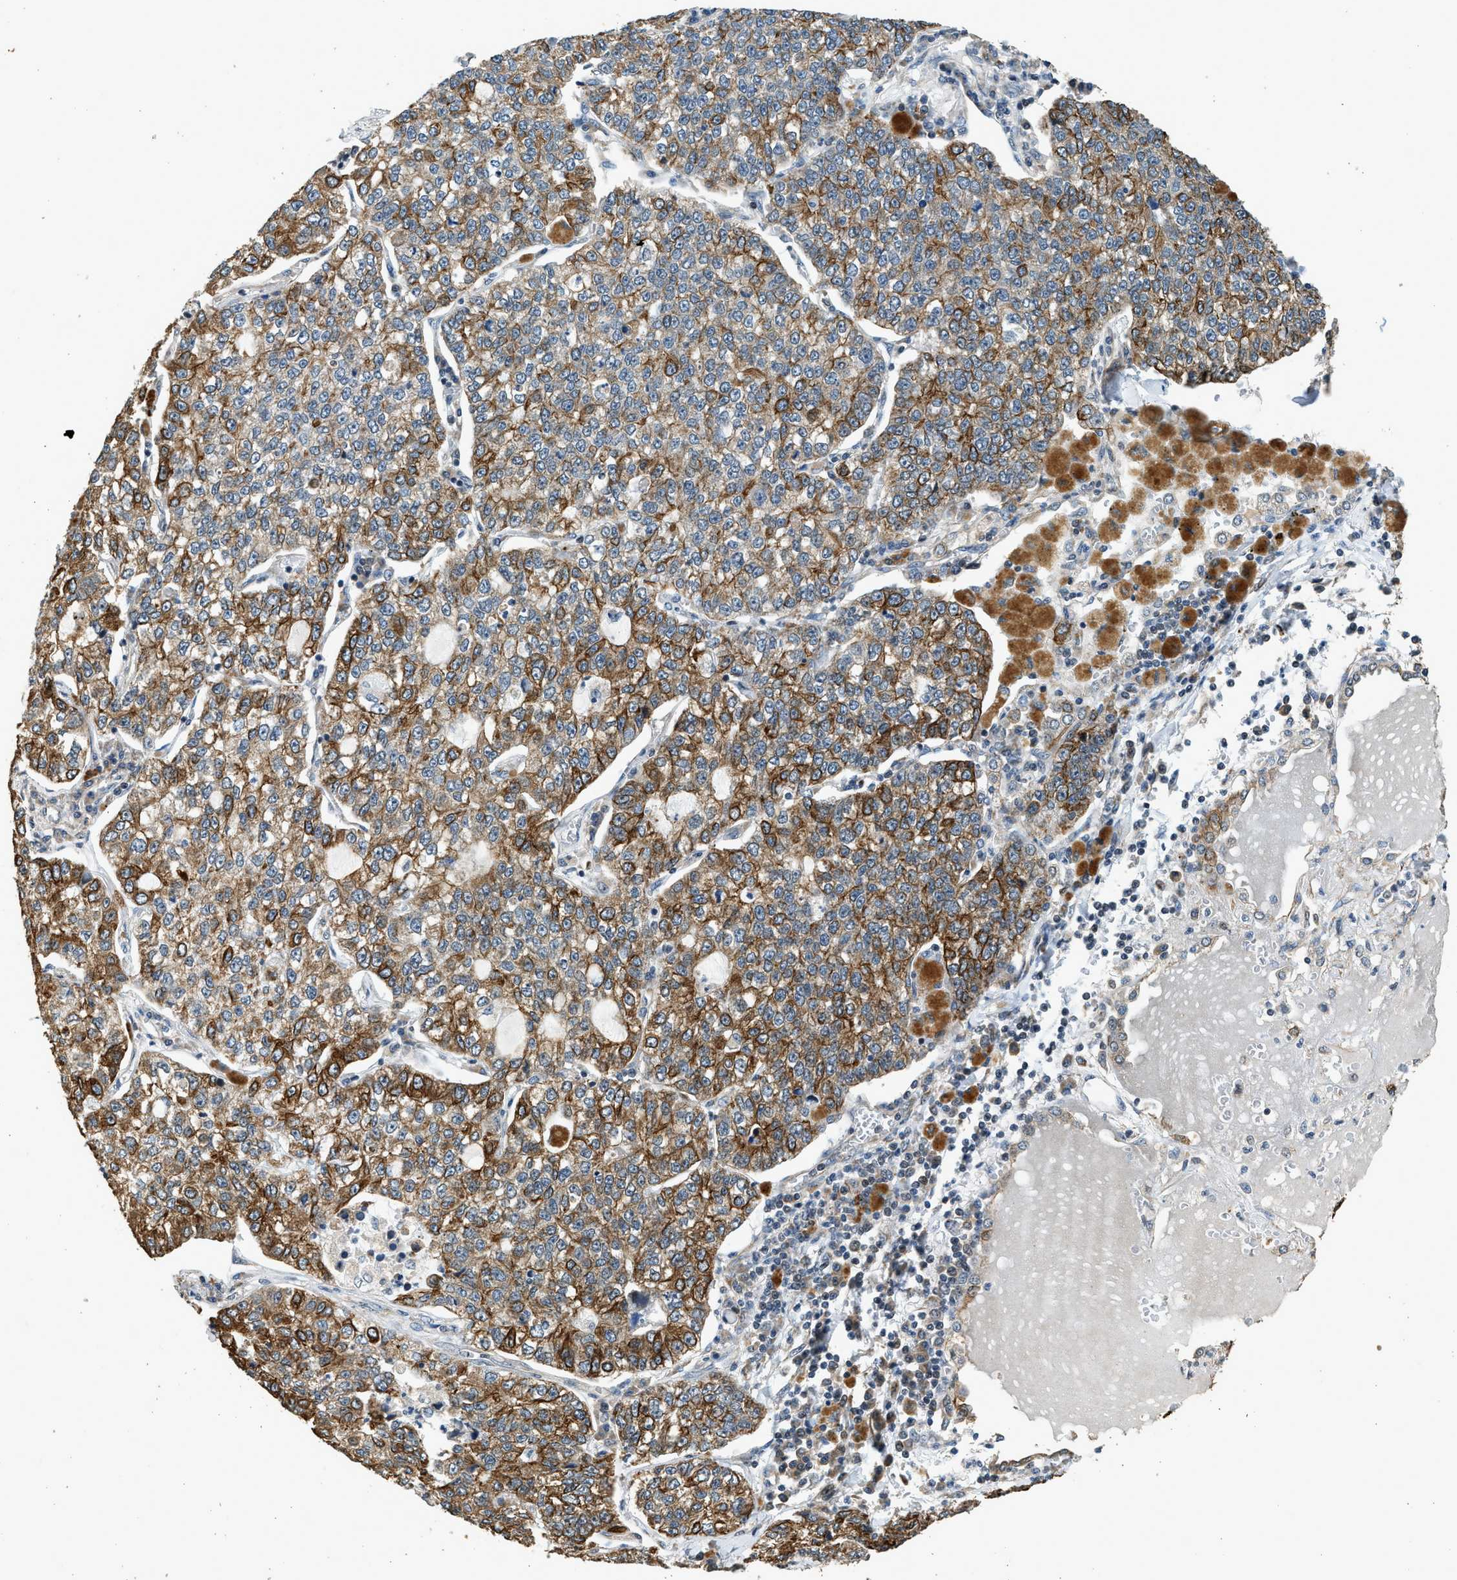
{"staining": {"intensity": "moderate", "quantity": ">75%", "location": "cytoplasmic/membranous"}, "tissue": "lung cancer", "cell_type": "Tumor cells", "image_type": "cancer", "snomed": [{"axis": "morphology", "description": "Adenocarcinoma, NOS"}, {"axis": "topography", "description": "Lung"}], "caption": "Protein staining exhibits moderate cytoplasmic/membranous expression in about >75% of tumor cells in lung cancer. (DAB = brown stain, brightfield microscopy at high magnification).", "gene": "PCLO", "patient": {"sex": "male", "age": 49}}